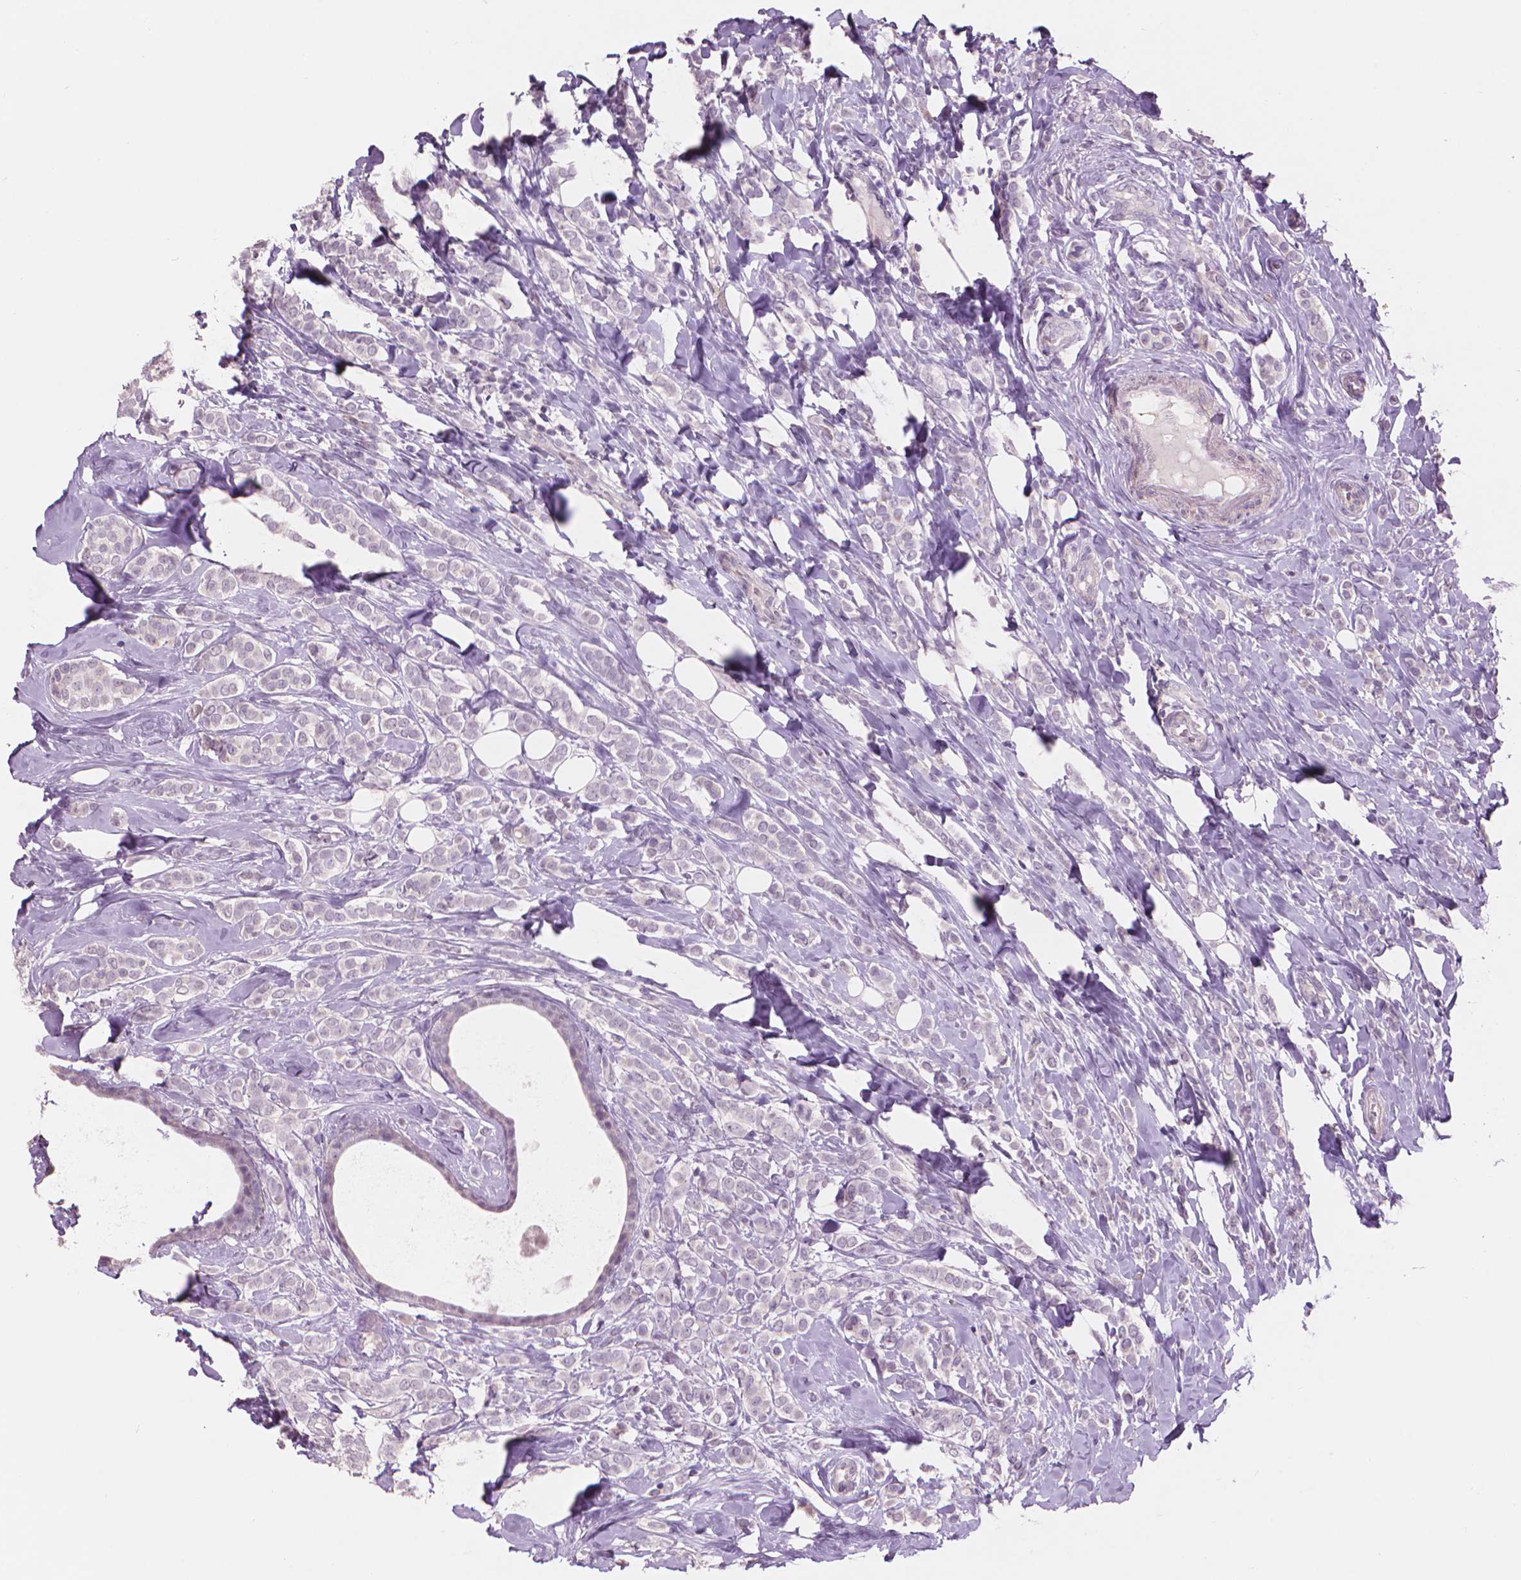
{"staining": {"intensity": "negative", "quantity": "none", "location": "none"}, "tissue": "breast cancer", "cell_type": "Tumor cells", "image_type": "cancer", "snomed": [{"axis": "morphology", "description": "Lobular carcinoma"}, {"axis": "topography", "description": "Breast"}], "caption": "The micrograph shows no staining of tumor cells in lobular carcinoma (breast).", "gene": "ENO2", "patient": {"sex": "female", "age": 49}}